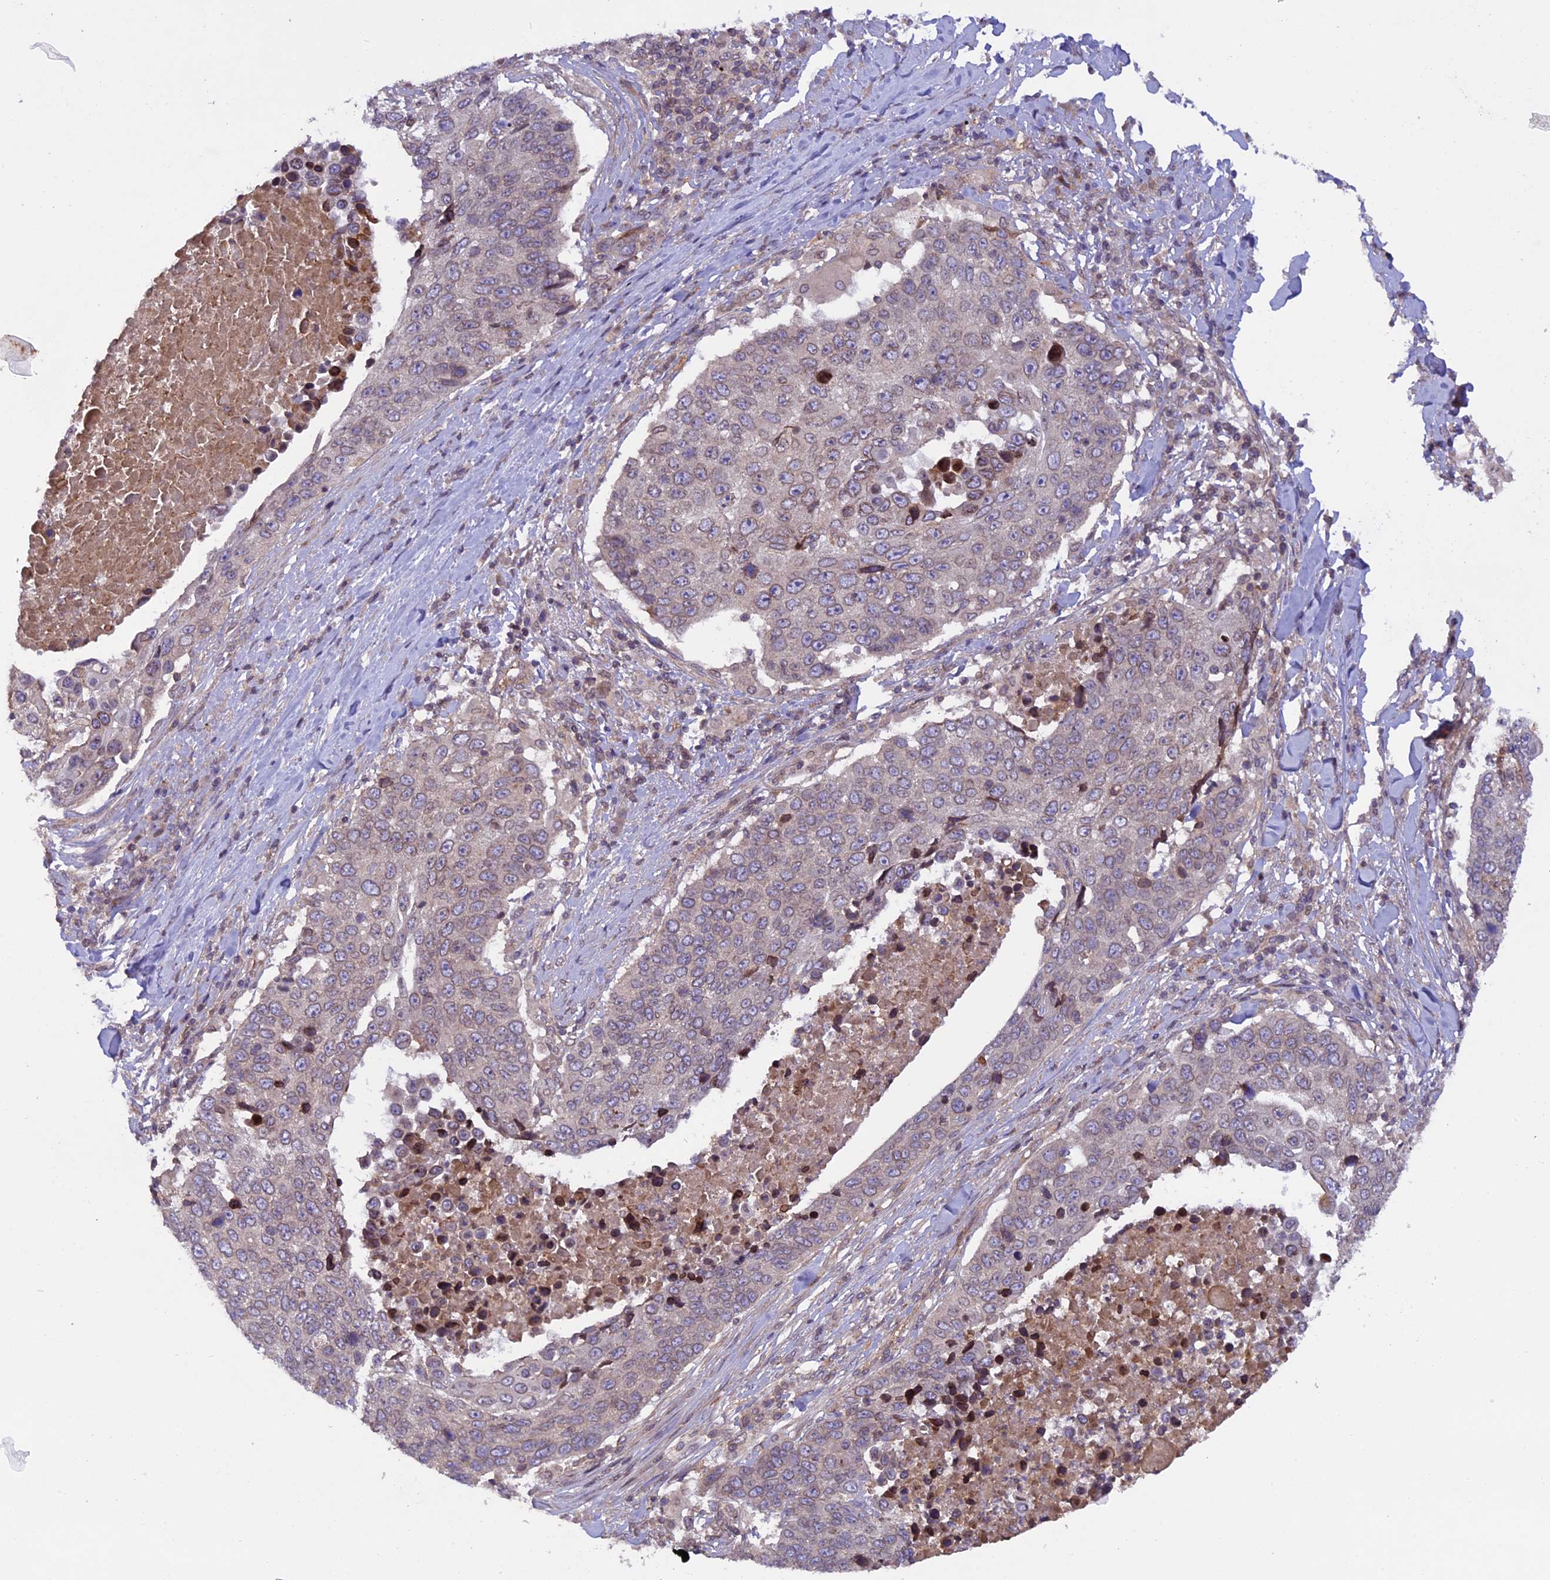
{"staining": {"intensity": "weak", "quantity": "<25%", "location": "cytoplasmic/membranous"}, "tissue": "lung cancer", "cell_type": "Tumor cells", "image_type": "cancer", "snomed": [{"axis": "morphology", "description": "Squamous cell carcinoma, NOS"}, {"axis": "topography", "description": "Lung"}], "caption": "DAB (3,3'-diaminobenzidine) immunohistochemical staining of lung cancer reveals no significant expression in tumor cells.", "gene": "CCDC125", "patient": {"sex": "male", "age": 66}}